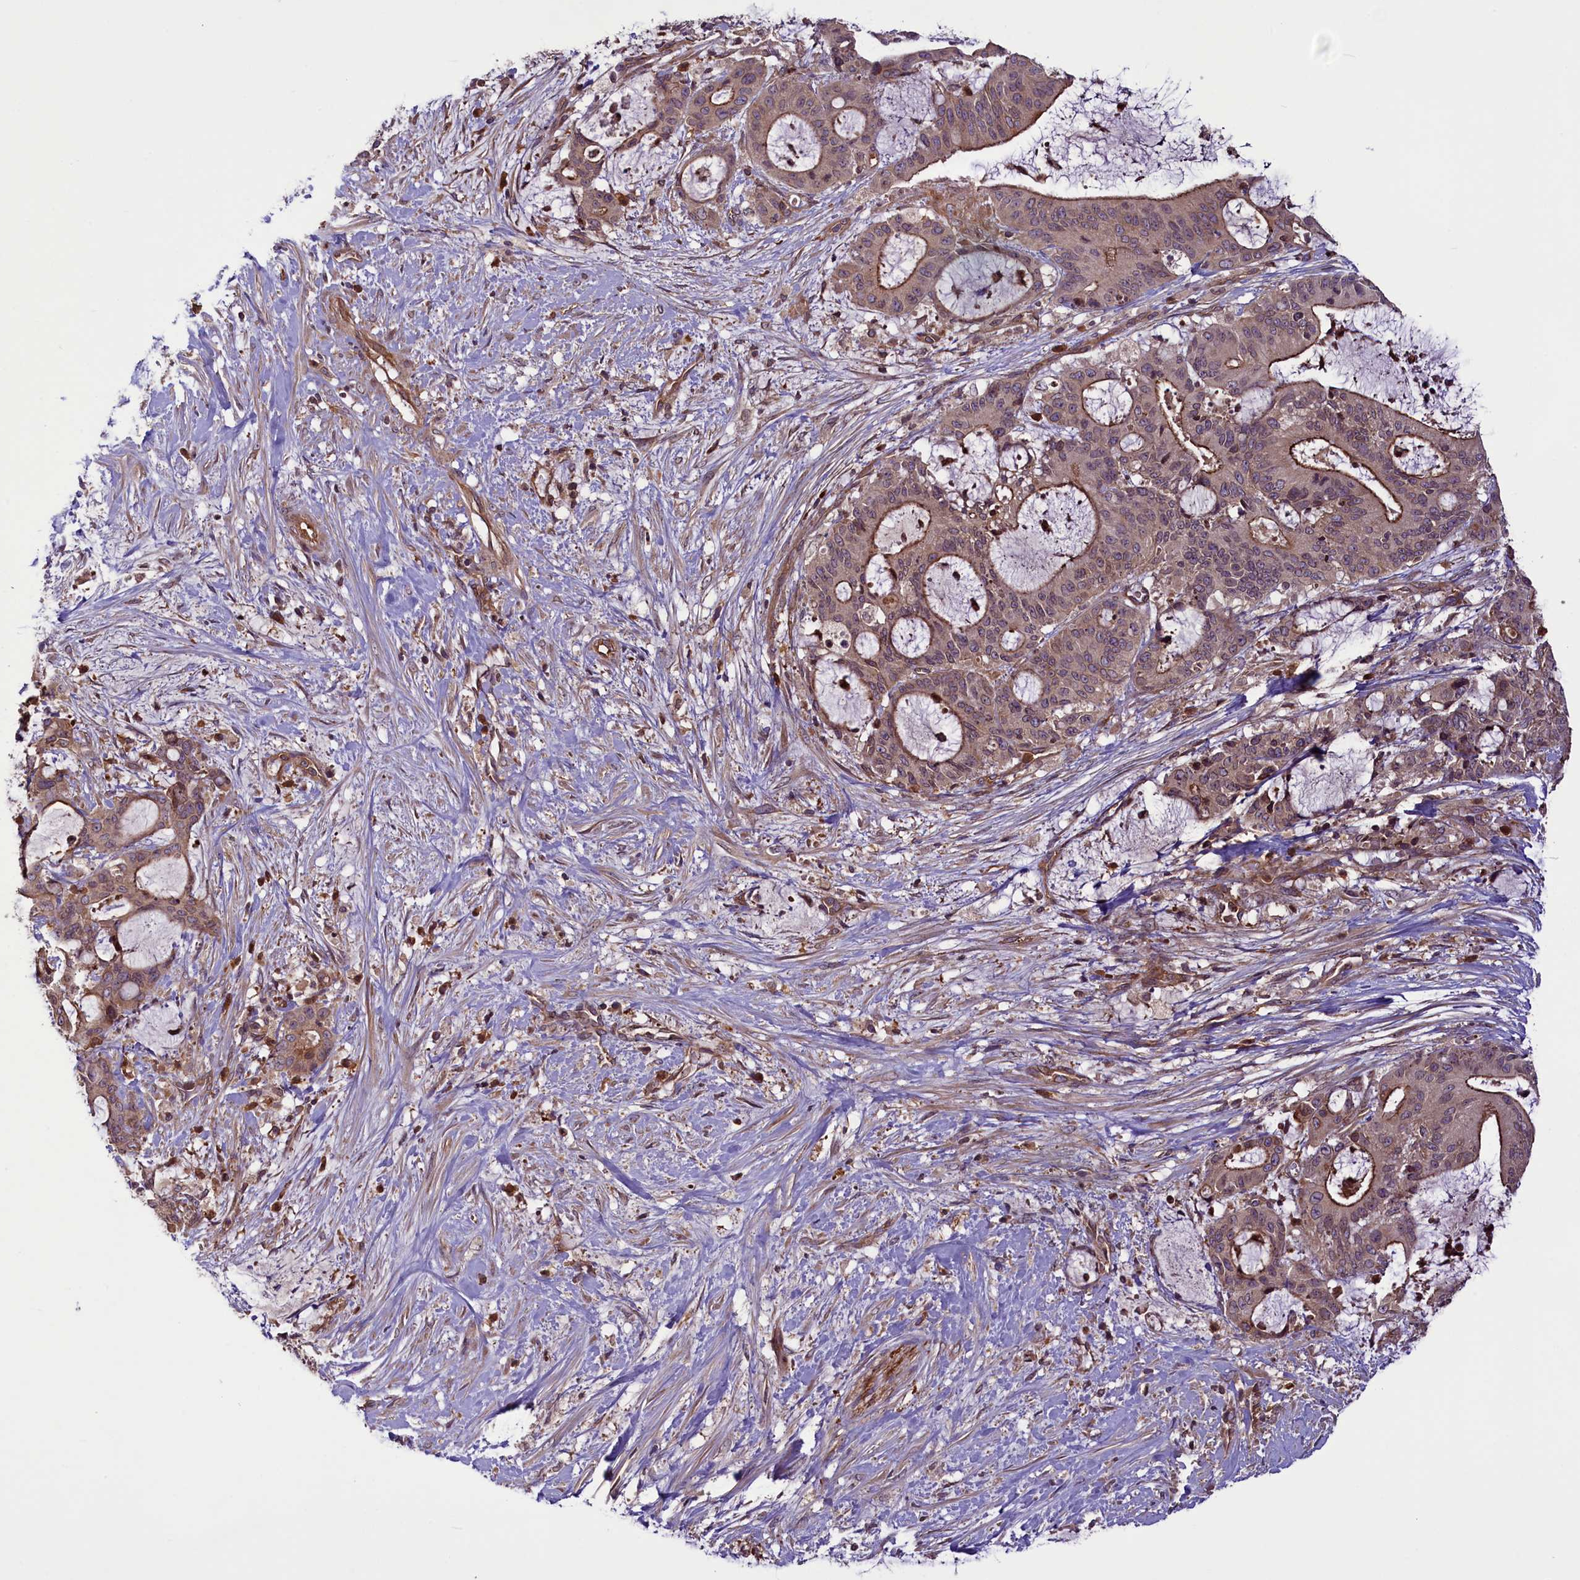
{"staining": {"intensity": "moderate", "quantity": "25%-75%", "location": "cytoplasmic/membranous"}, "tissue": "liver cancer", "cell_type": "Tumor cells", "image_type": "cancer", "snomed": [{"axis": "morphology", "description": "Normal tissue, NOS"}, {"axis": "morphology", "description": "Cholangiocarcinoma"}, {"axis": "topography", "description": "Liver"}, {"axis": "topography", "description": "Peripheral nerve tissue"}], "caption": "This is an image of immunohistochemistry staining of liver cancer (cholangiocarcinoma), which shows moderate expression in the cytoplasmic/membranous of tumor cells.", "gene": "CCDC125", "patient": {"sex": "female", "age": 73}}